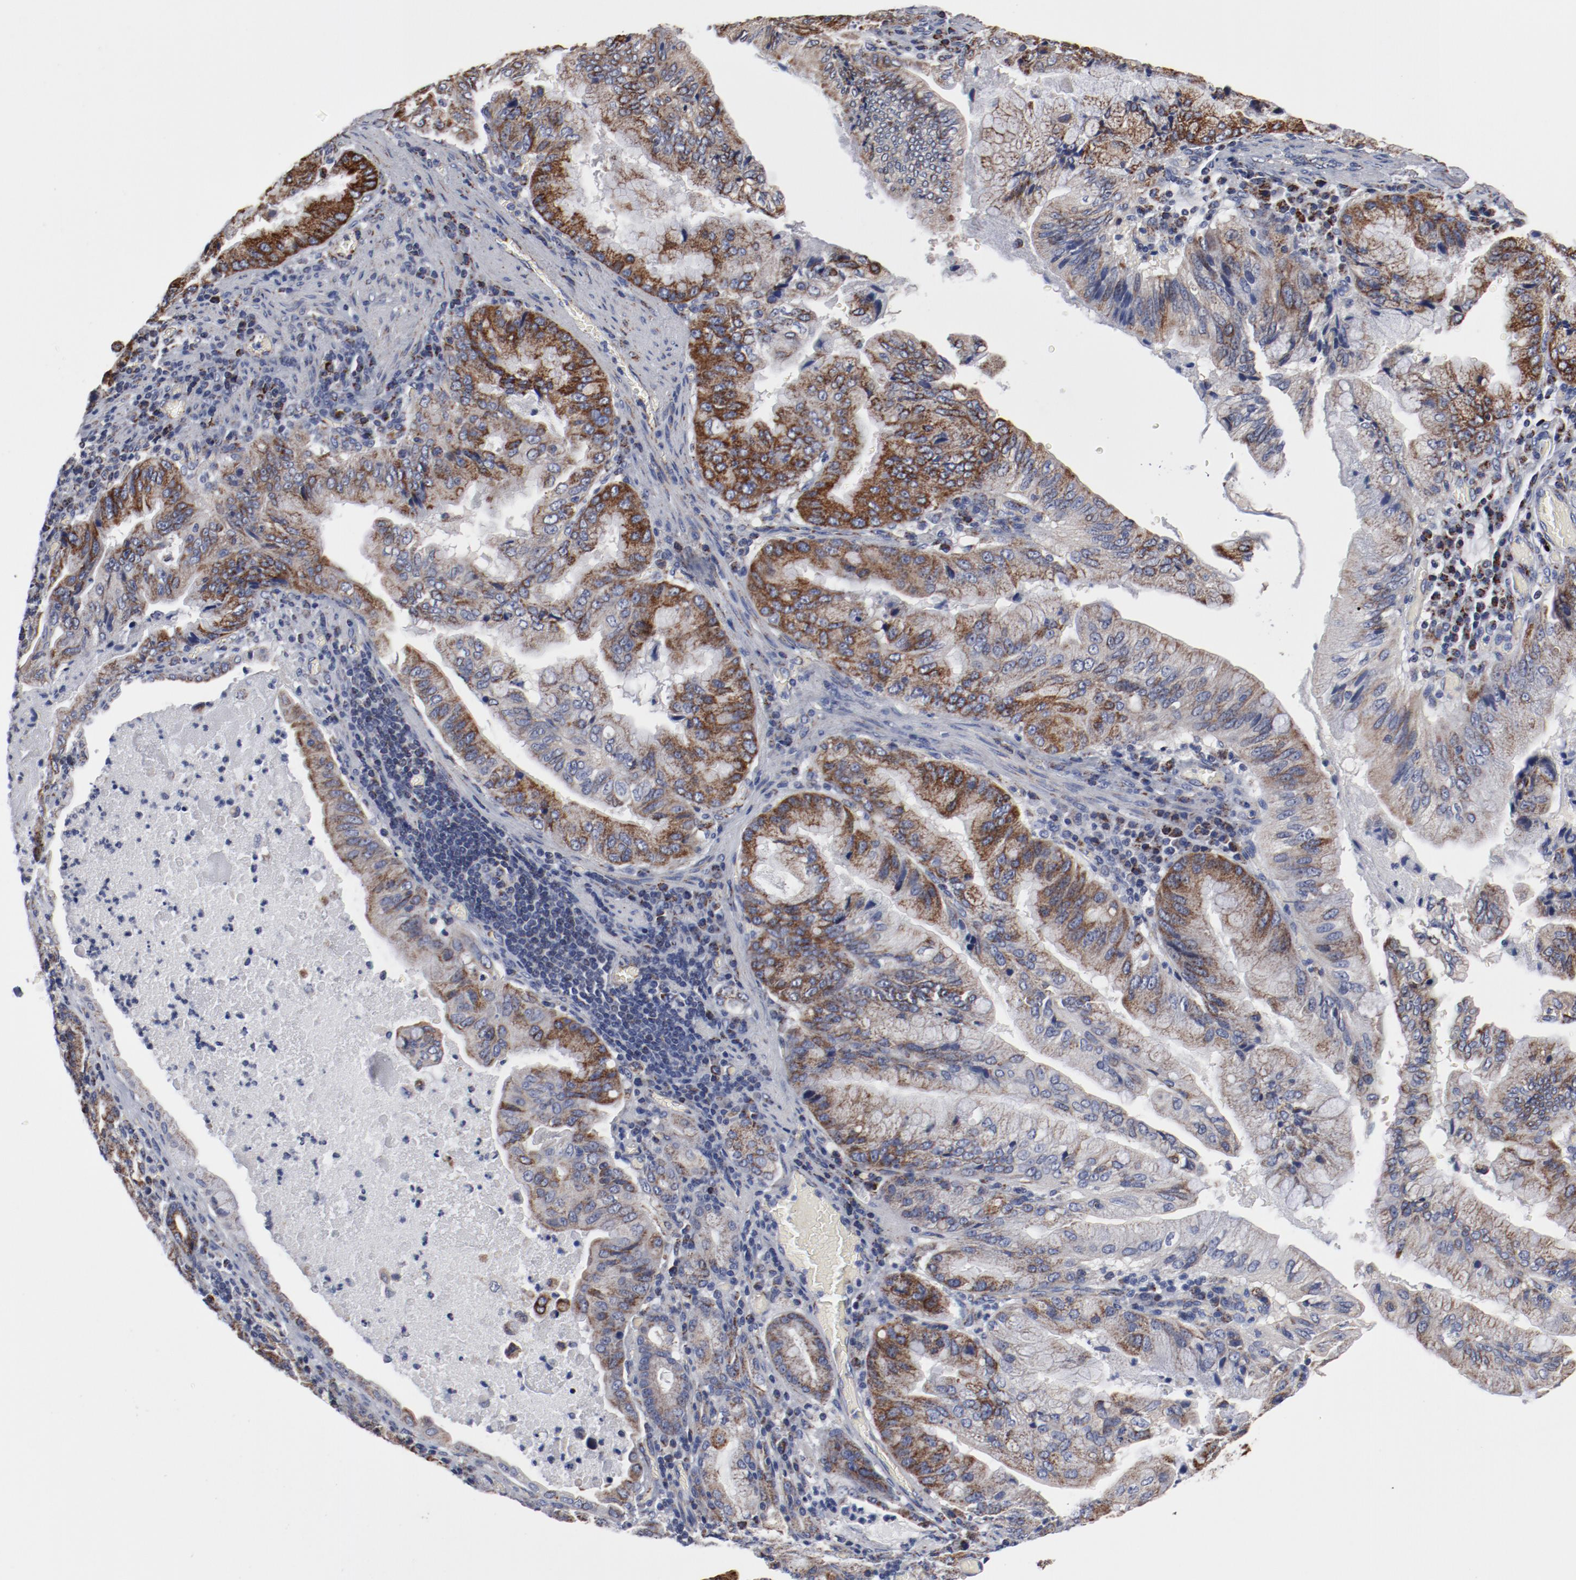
{"staining": {"intensity": "strong", "quantity": ">75%", "location": "cytoplasmic/membranous"}, "tissue": "stomach cancer", "cell_type": "Tumor cells", "image_type": "cancer", "snomed": [{"axis": "morphology", "description": "Adenocarcinoma, NOS"}, {"axis": "topography", "description": "Stomach, upper"}], "caption": "Tumor cells exhibit high levels of strong cytoplasmic/membranous positivity in approximately >75% of cells in stomach cancer (adenocarcinoma). The protein is stained brown, and the nuclei are stained in blue (DAB IHC with brightfield microscopy, high magnification).", "gene": "NDUFV2", "patient": {"sex": "male", "age": 80}}